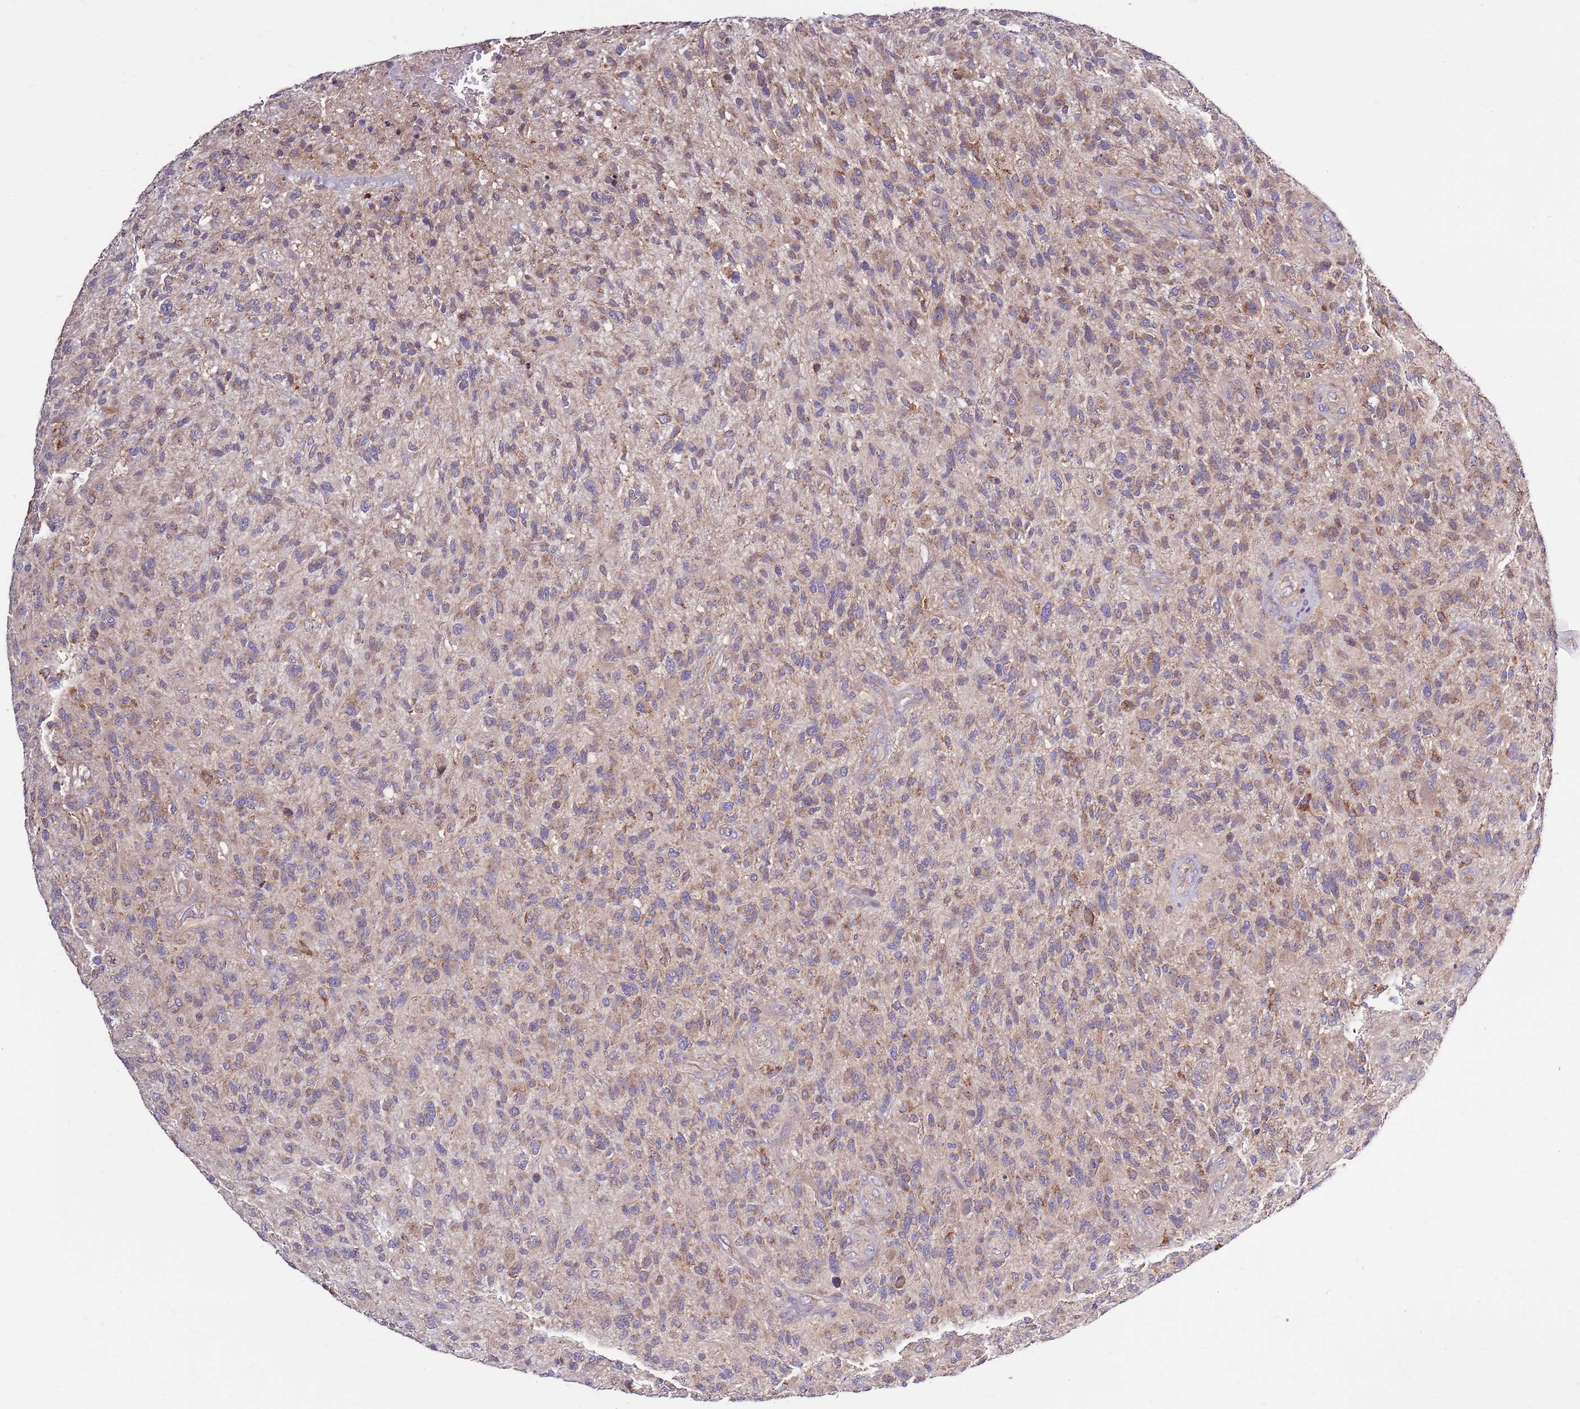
{"staining": {"intensity": "weak", "quantity": "25%-75%", "location": "cytoplasmic/membranous"}, "tissue": "glioma", "cell_type": "Tumor cells", "image_type": "cancer", "snomed": [{"axis": "morphology", "description": "Glioma, malignant, High grade"}, {"axis": "topography", "description": "Brain"}], "caption": "Glioma tissue reveals weak cytoplasmic/membranous positivity in about 25%-75% of tumor cells, visualized by immunohistochemistry. (Brightfield microscopy of DAB IHC at high magnification).", "gene": "SMG1", "patient": {"sex": "male", "age": 47}}